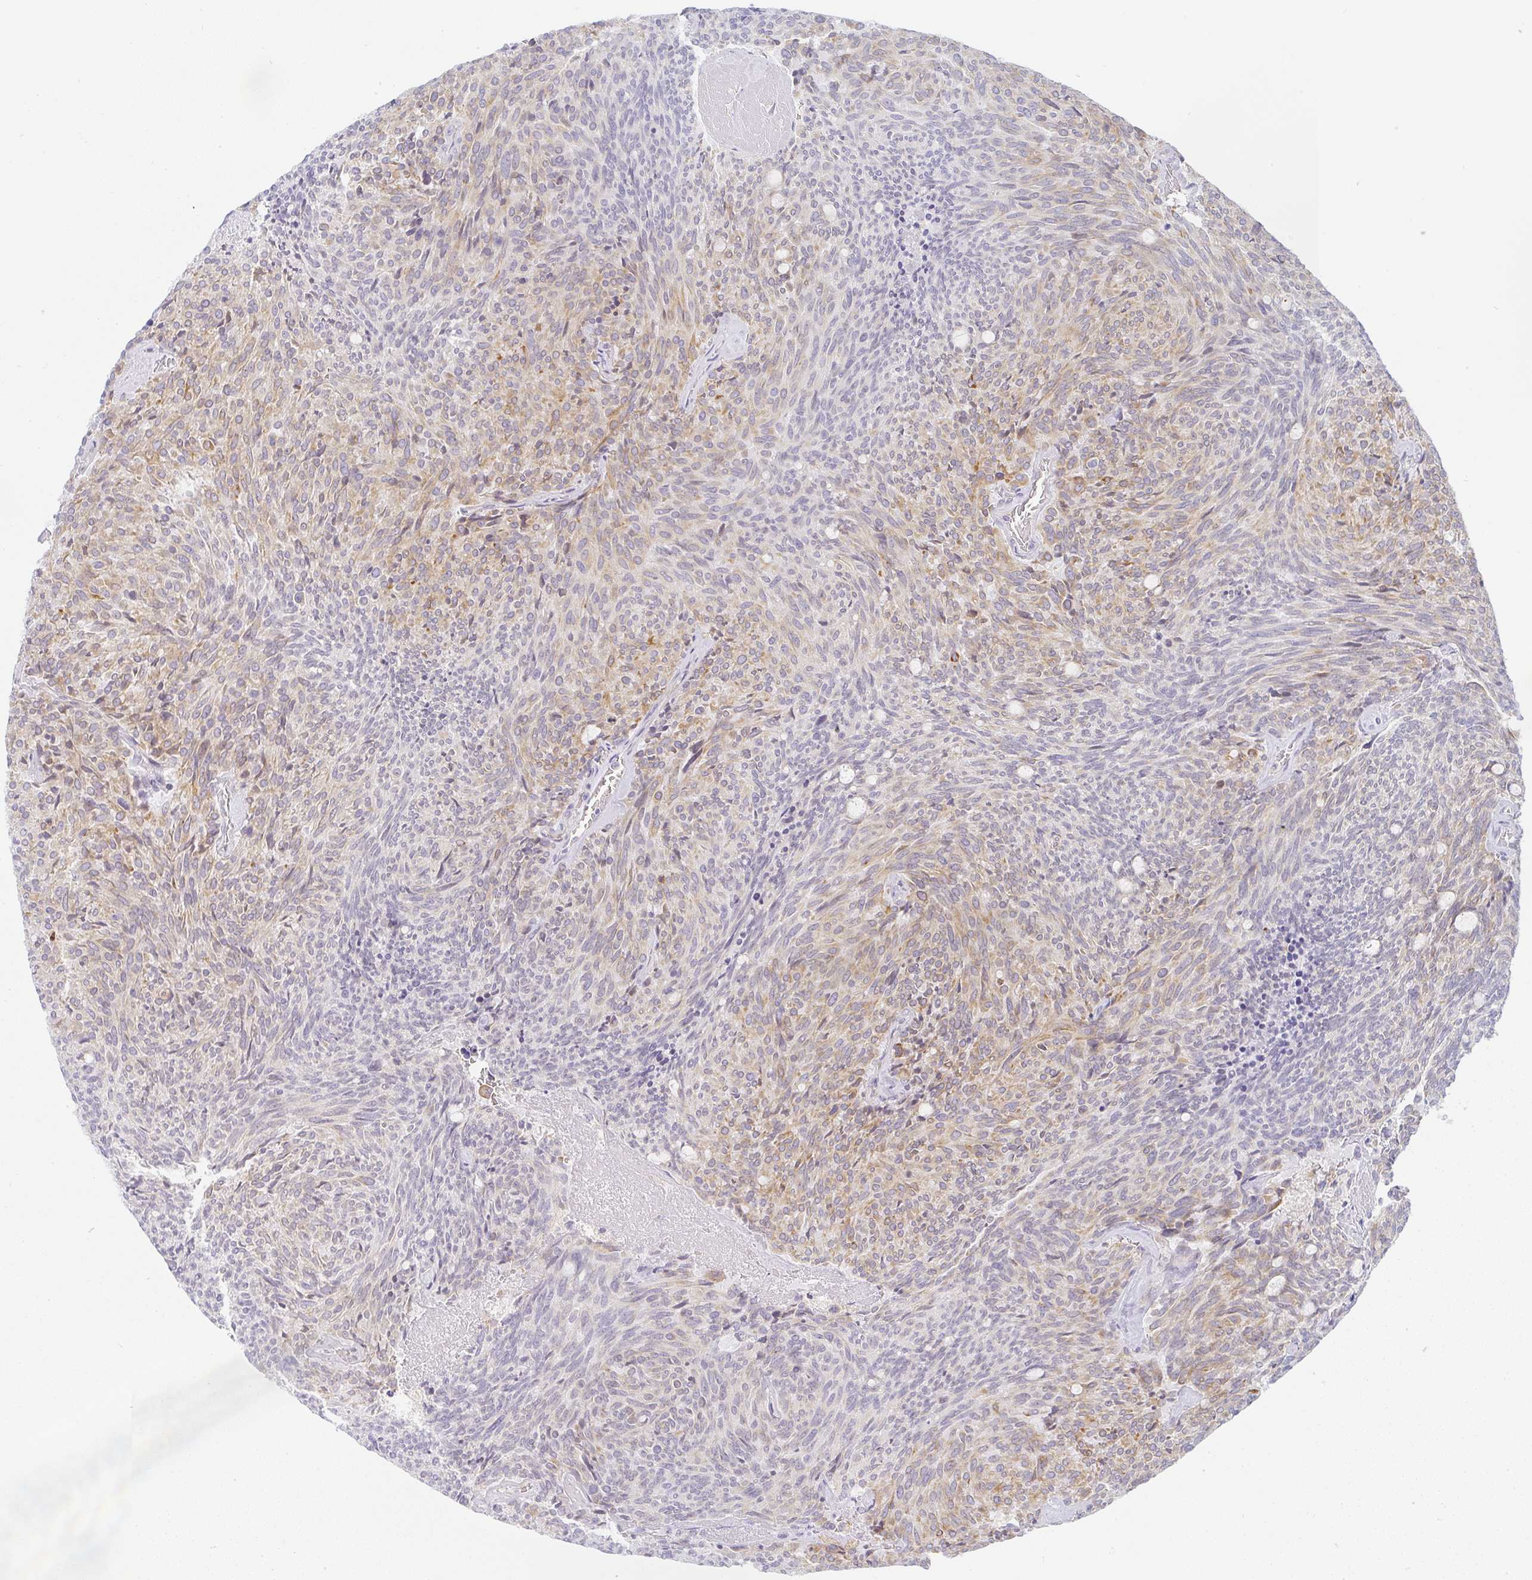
{"staining": {"intensity": "moderate", "quantity": "25%-75%", "location": "cytoplasmic/membranous"}, "tissue": "carcinoid", "cell_type": "Tumor cells", "image_type": "cancer", "snomed": [{"axis": "morphology", "description": "Carcinoid, malignant, NOS"}, {"axis": "topography", "description": "Pancreas"}], "caption": "Carcinoid tissue reveals moderate cytoplasmic/membranous expression in about 25%-75% of tumor cells The staining was performed using DAB, with brown indicating positive protein expression. Nuclei are stained blue with hematoxylin.", "gene": "DERL2", "patient": {"sex": "female", "age": 54}}